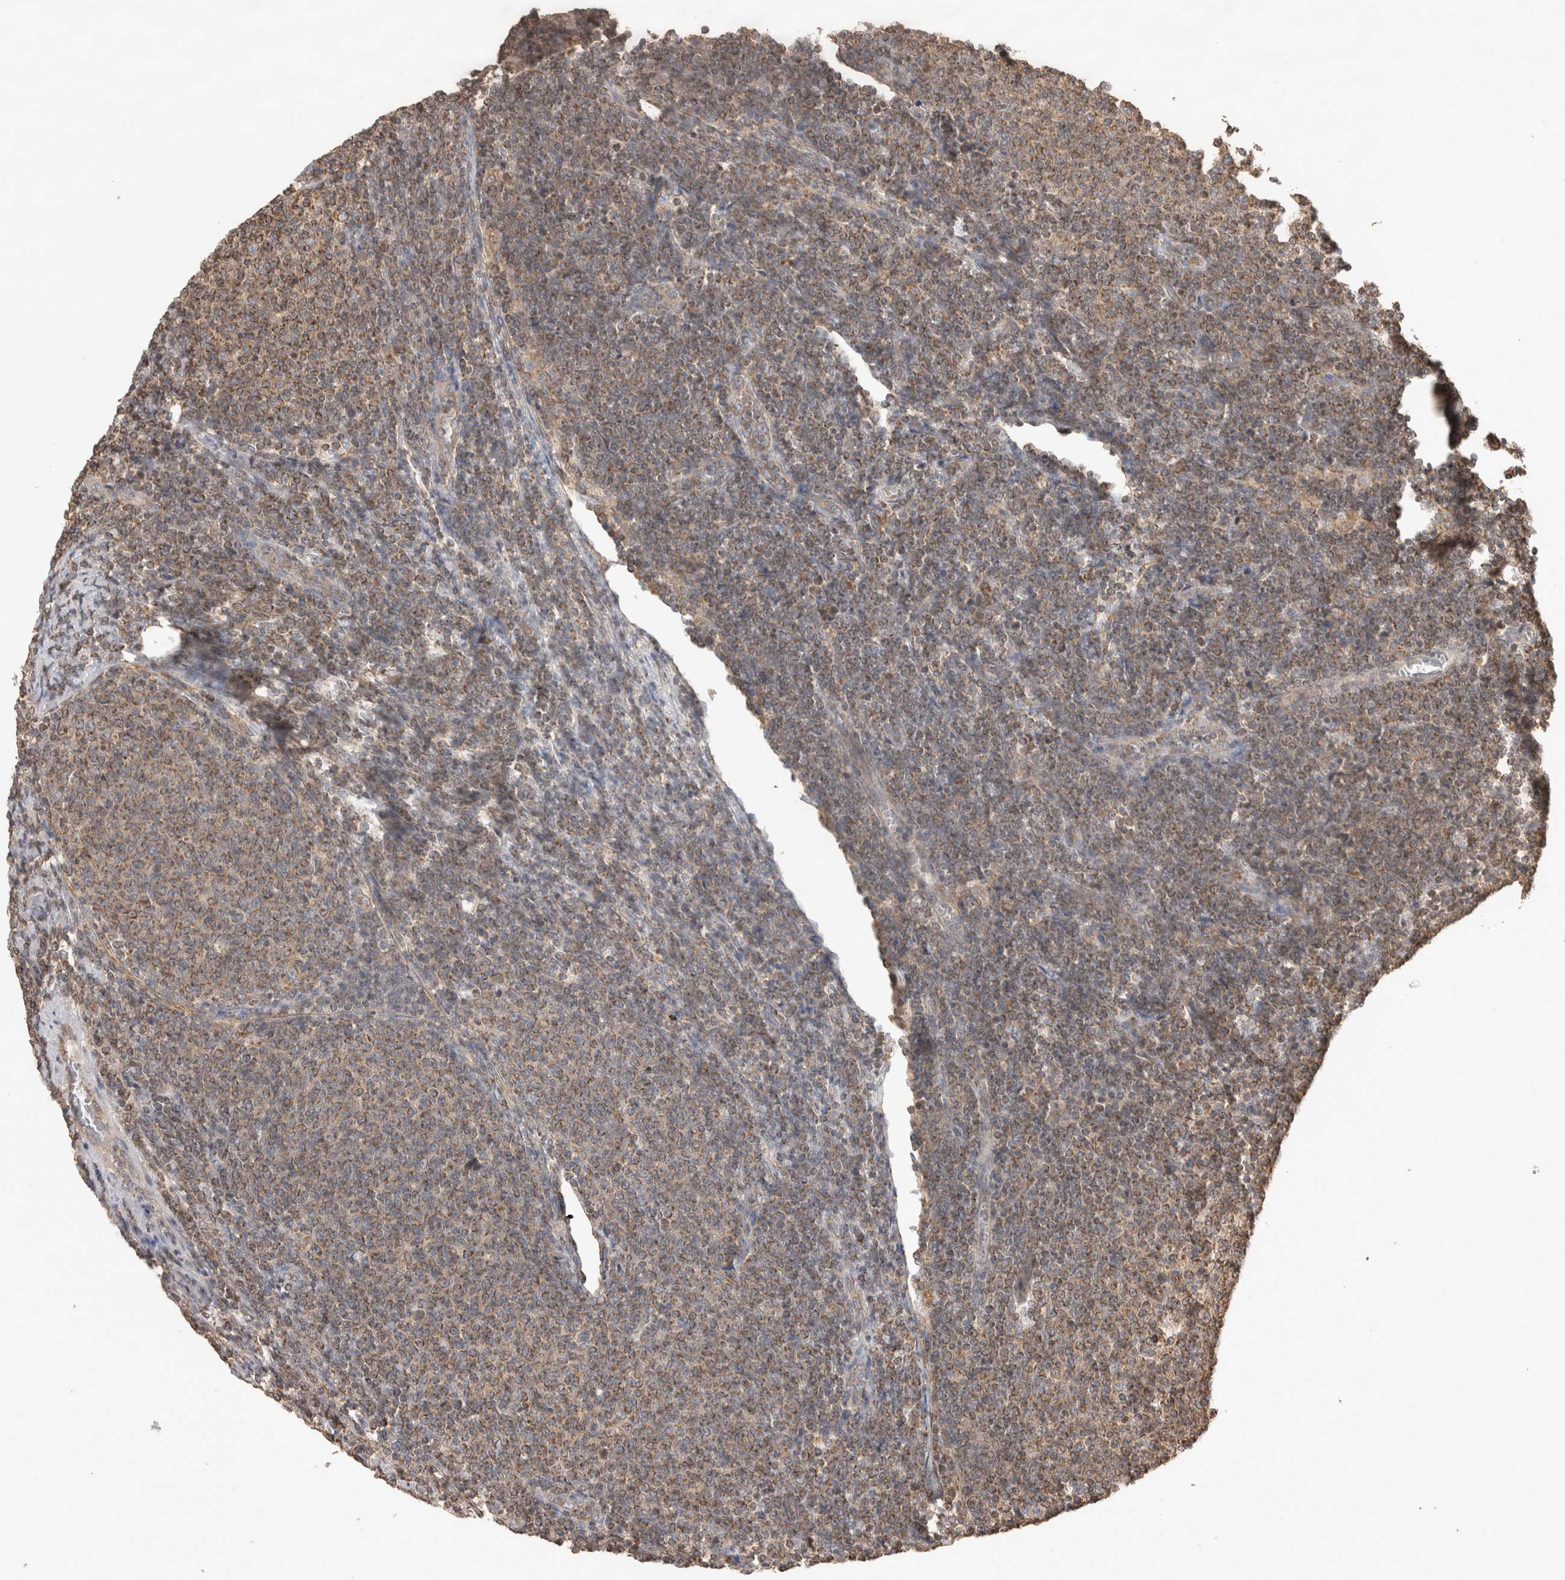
{"staining": {"intensity": "moderate", "quantity": "25%-75%", "location": "cytoplasmic/membranous"}, "tissue": "lymphoma", "cell_type": "Tumor cells", "image_type": "cancer", "snomed": [{"axis": "morphology", "description": "Malignant lymphoma, non-Hodgkin's type, Low grade"}, {"axis": "topography", "description": "Lymph node"}], "caption": "High-magnification brightfield microscopy of lymphoma stained with DAB (3,3'-diaminobenzidine) (brown) and counterstained with hematoxylin (blue). tumor cells exhibit moderate cytoplasmic/membranous positivity is appreciated in about25%-75% of cells. (Brightfield microscopy of DAB IHC at high magnification).", "gene": "IMMP2L", "patient": {"sex": "male", "age": 66}}